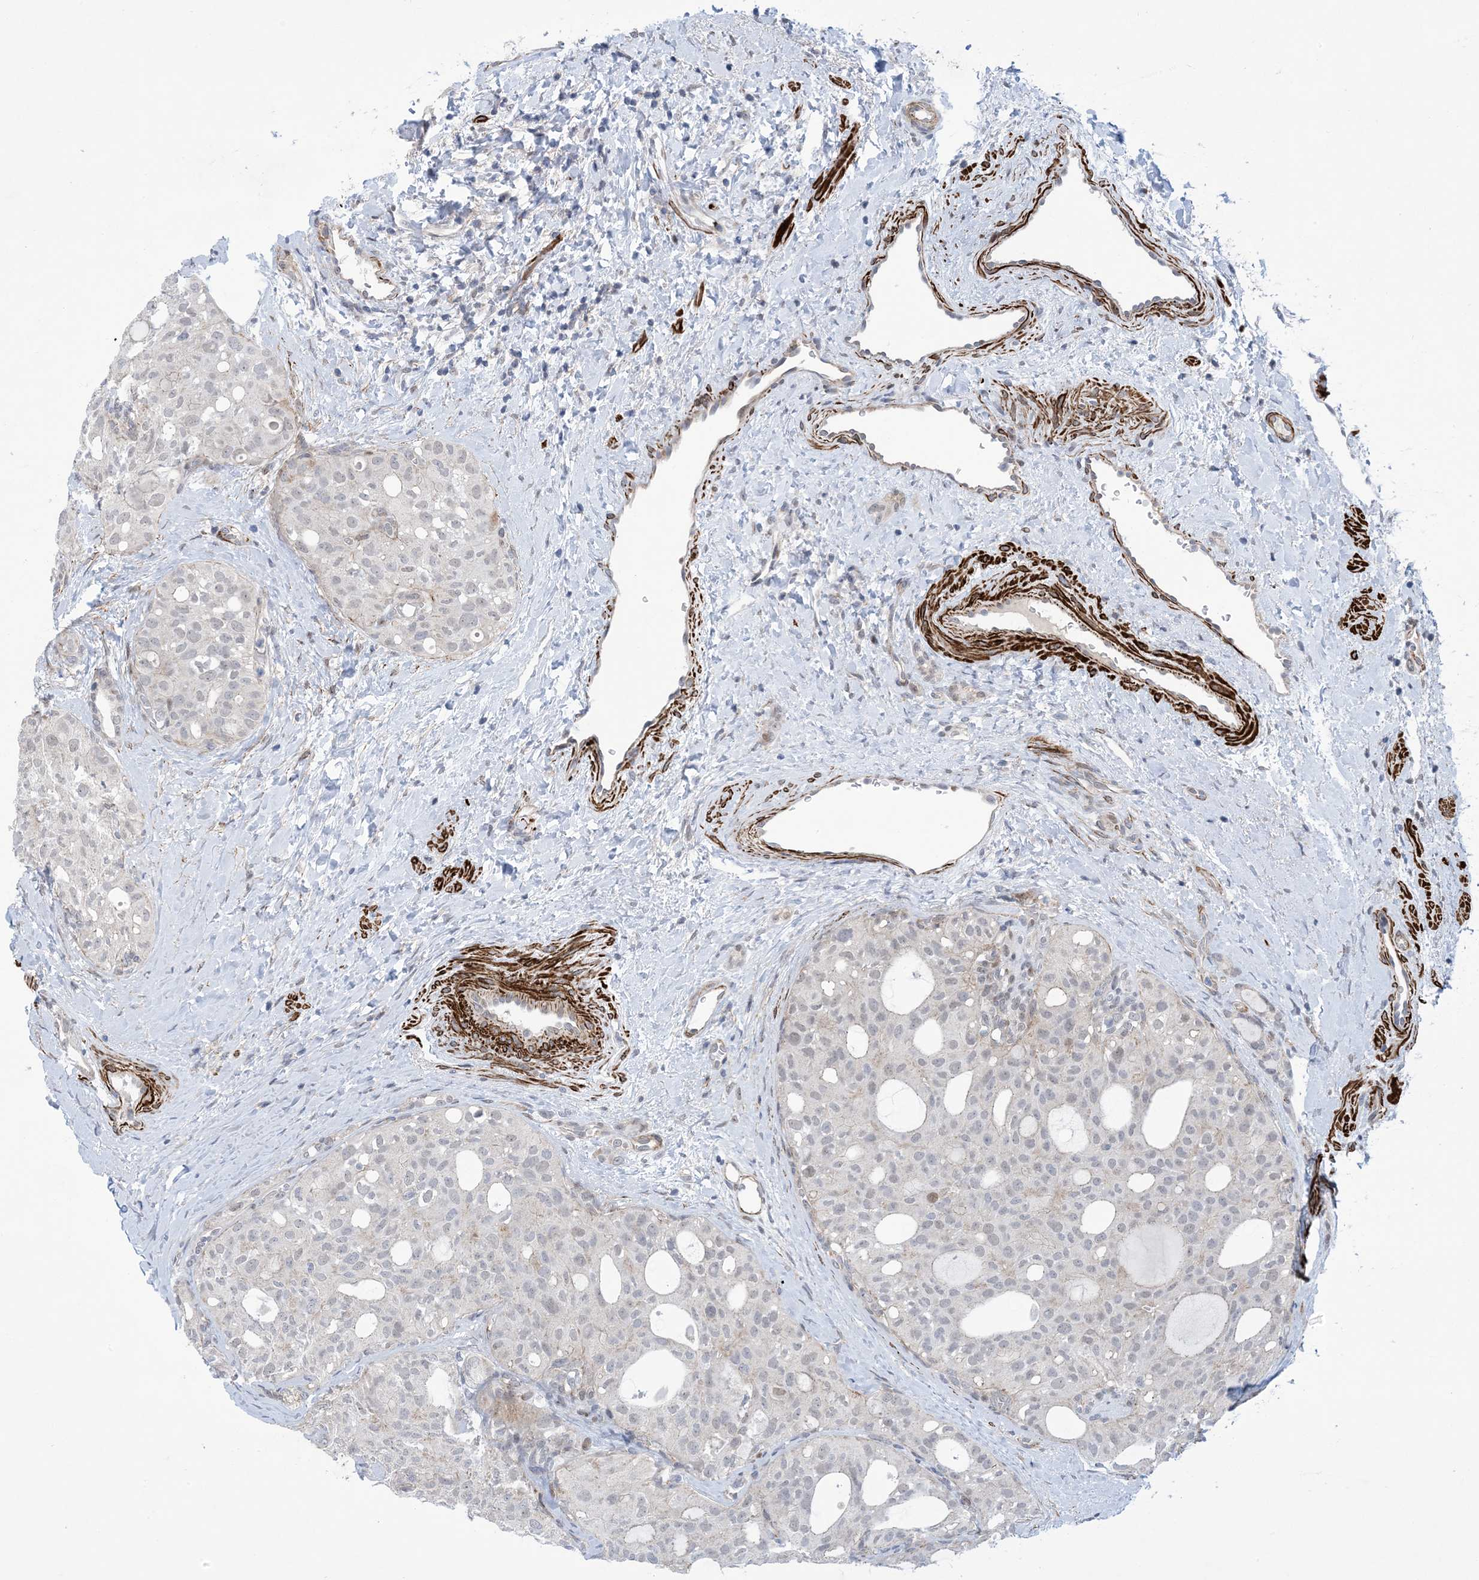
{"staining": {"intensity": "negative", "quantity": "none", "location": "none"}, "tissue": "thyroid cancer", "cell_type": "Tumor cells", "image_type": "cancer", "snomed": [{"axis": "morphology", "description": "Follicular adenoma carcinoma, NOS"}, {"axis": "topography", "description": "Thyroid gland"}], "caption": "Immunohistochemistry (IHC) histopathology image of neoplastic tissue: thyroid cancer stained with DAB demonstrates no significant protein expression in tumor cells. (DAB (3,3'-diaminobenzidine) IHC with hematoxylin counter stain).", "gene": "ZNF8", "patient": {"sex": "male", "age": 75}}